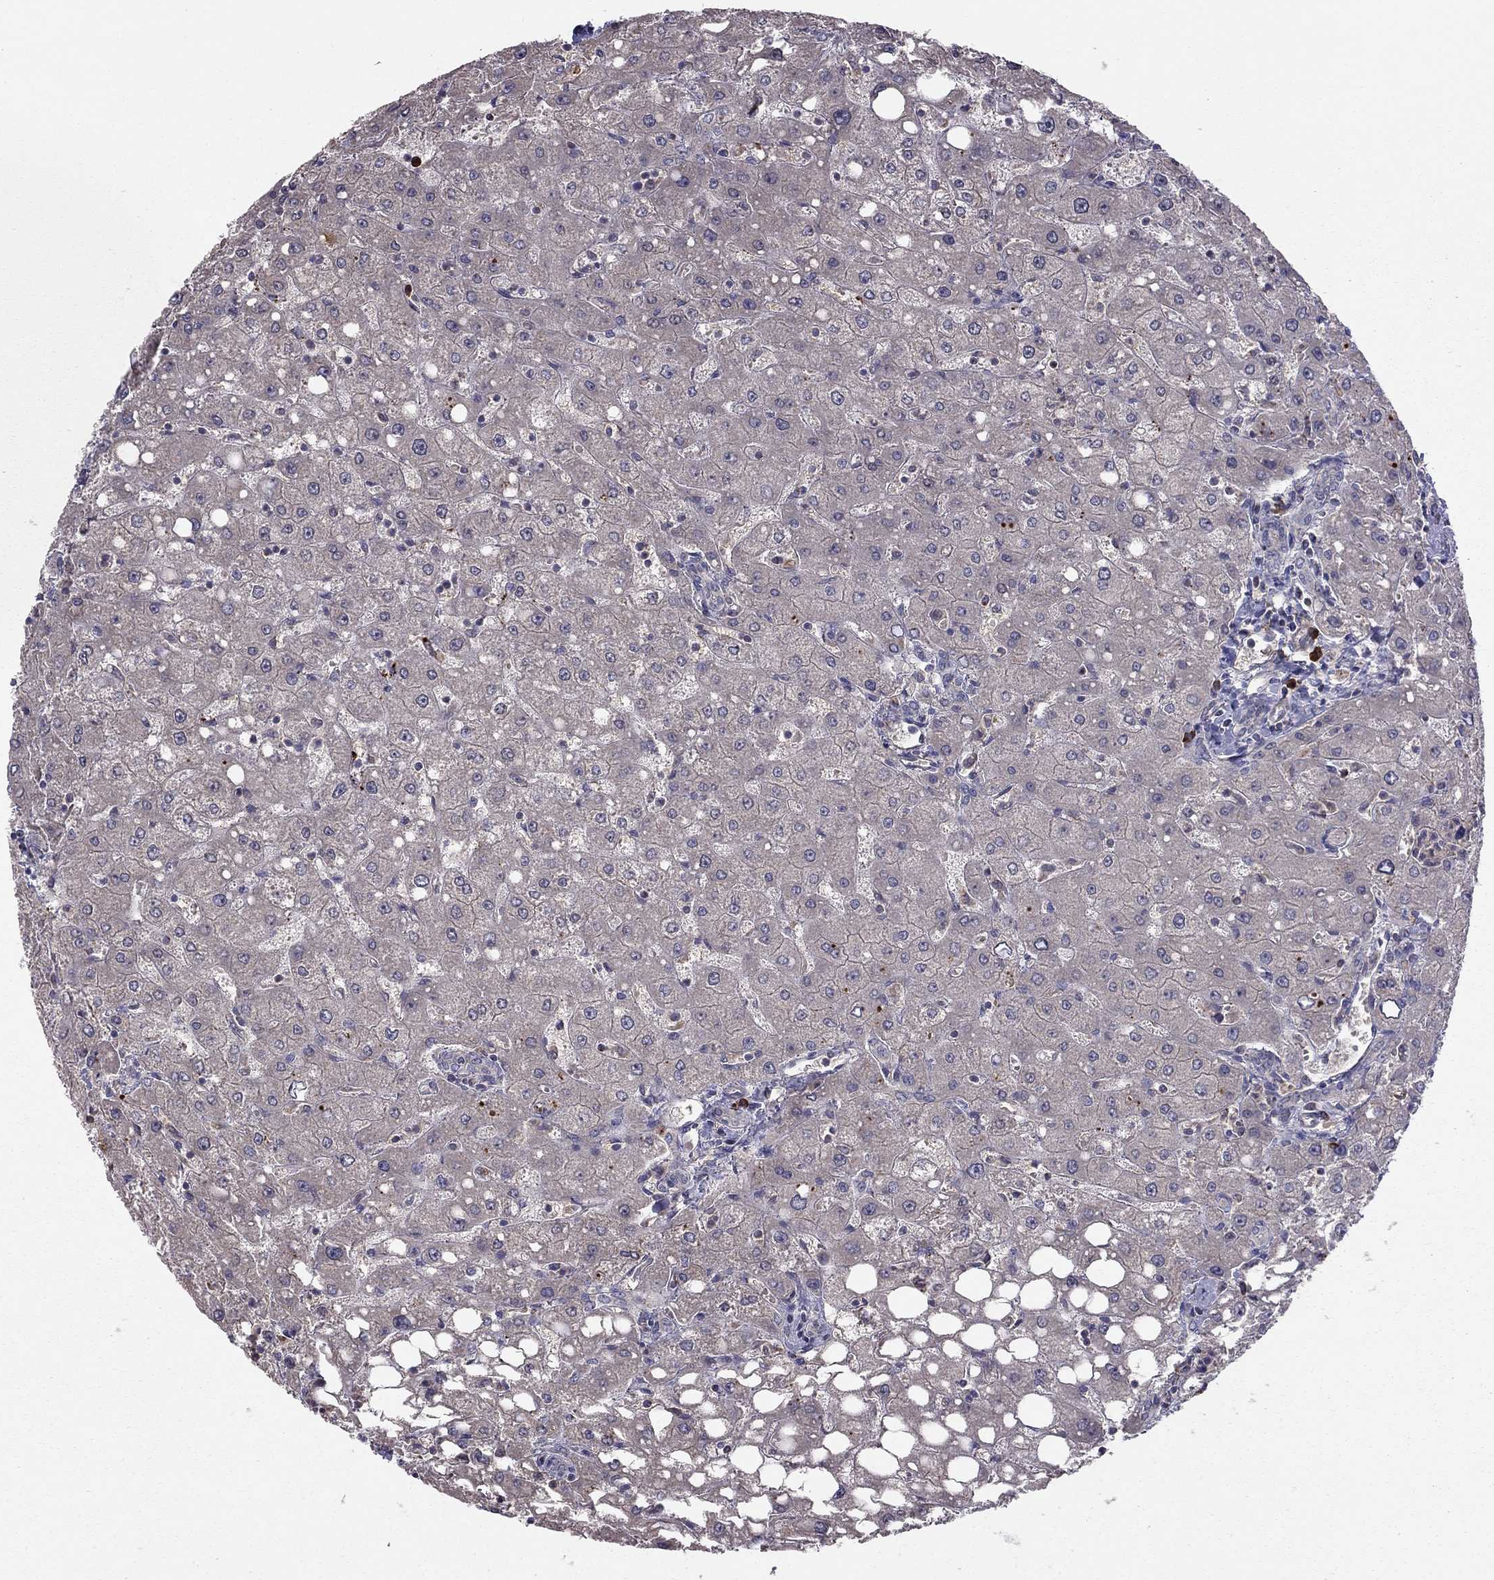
{"staining": {"intensity": "negative", "quantity": "none", "location": "none"}, "tissue": "liver", "cell_type": "Cholangiocytes", "image_type": "normal", "snomed": [{"axis": "morphology", "description": "Normal tissue, NOS"}, {"axis": "topography", "description": "Liver"}], "caption": "Image shows no significant protein expression in cholangiocytes of normal liver. Nuclei are stained in blue.", "gene": "PIK3CG", "patient": {"sex": "female", "age": 53}}